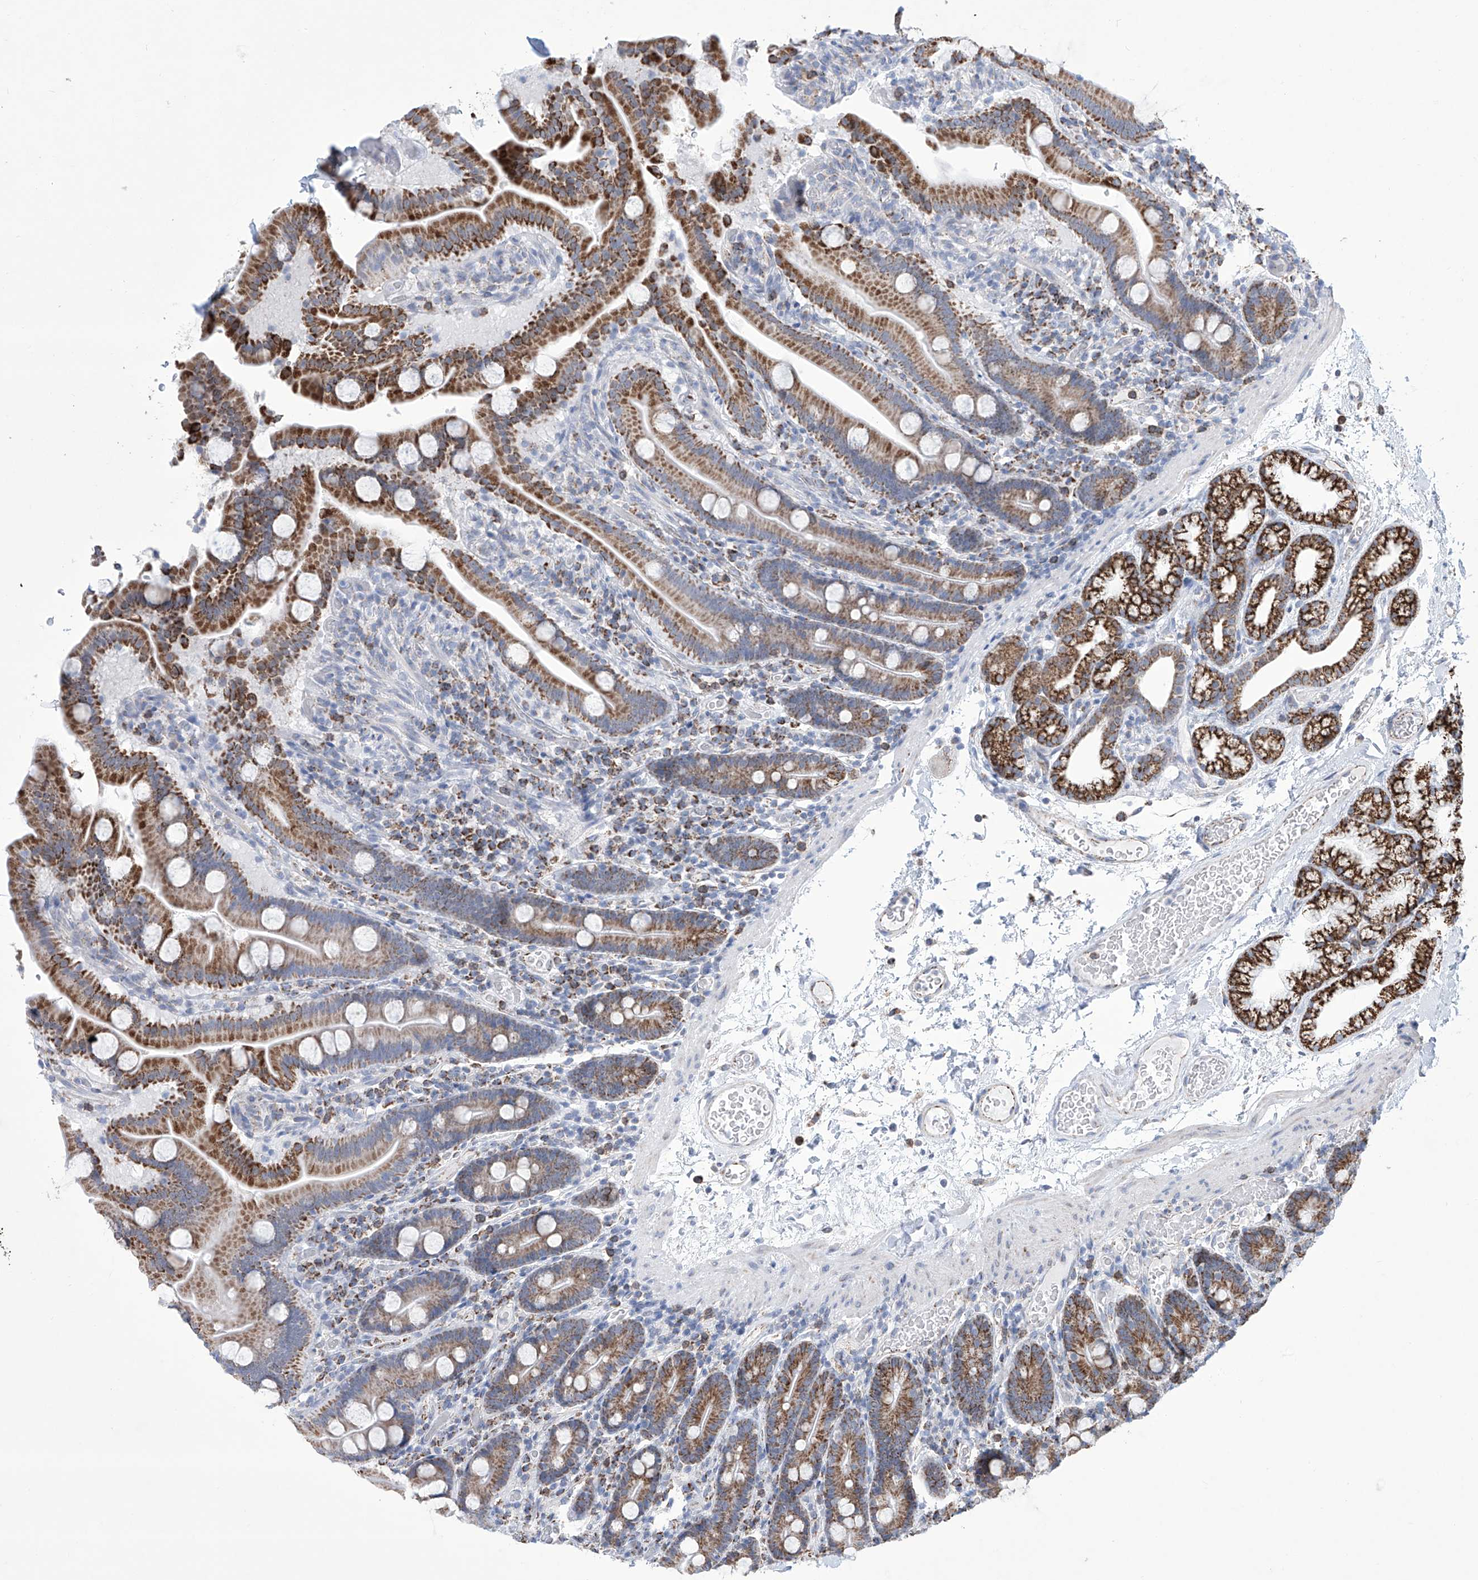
{"staining": {"intensity": "strong", "quantity": "25%-75%", "location": "cytoplasmic/membranous"}, "tissue": "duodenum", "cell_type": "Glandular cells", "image_type": "normal", "snomed": [{"axis": "morphology", "description": "Normal tissue, NOS"}, {"axis": "topography", "description": "Duodenum"}], "caption": "Immunohistochemistry (IHC) histopathology image of benign duodenum: human duodenum stained using immunohistochemistry displays high levels of strong protein expression localized specifically in the cytoplasmic/membranous of glandular cells, appearing as a cytoplasmic/membranous brown color.", "gene": "ALDH6A1", "patient": {"sex": "male", "age": 55}}